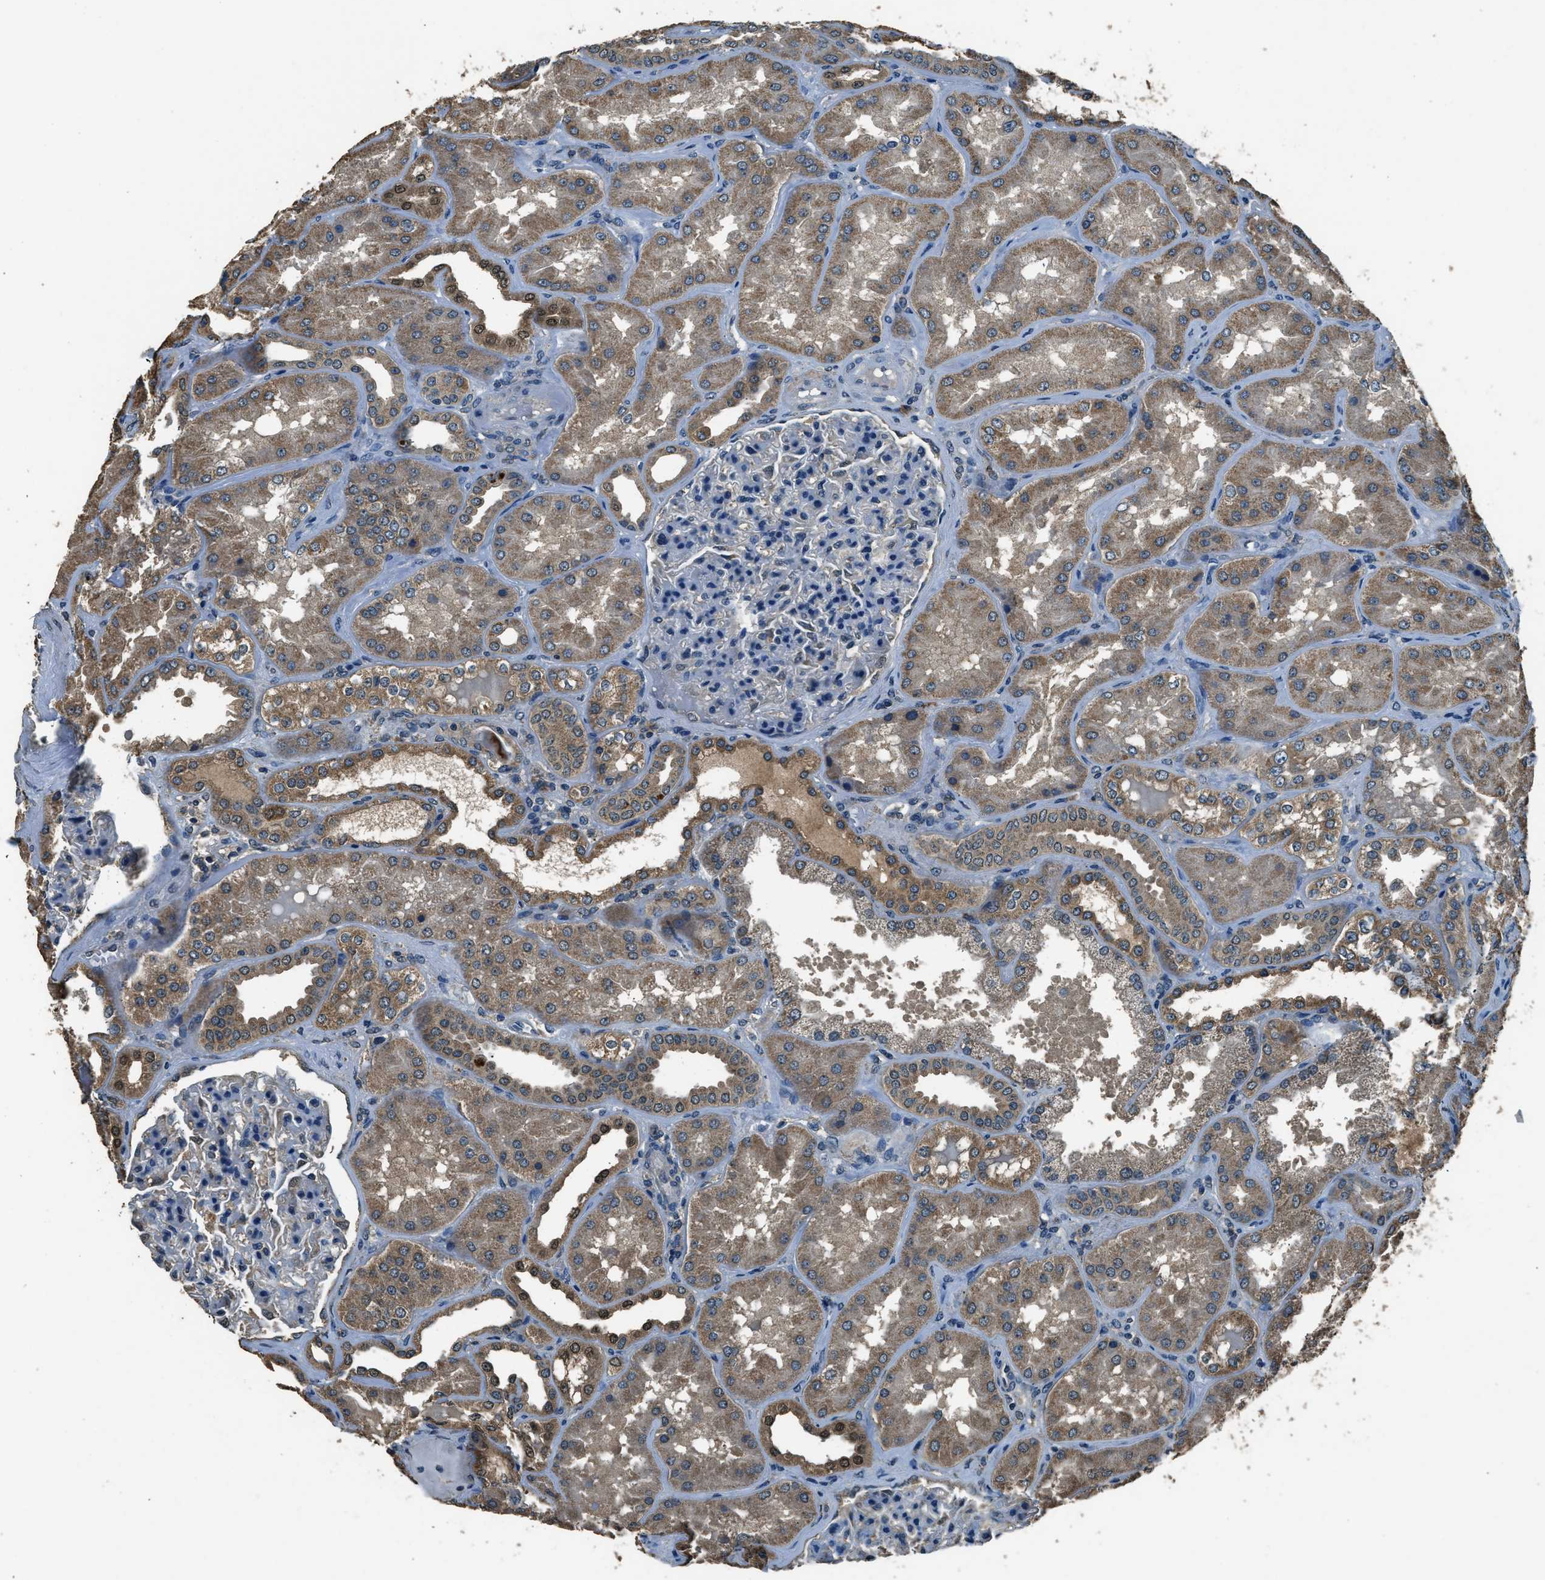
{"staining": {"intensity": "negative", "quantity": "none", "location": "none"}, "tissue": "kidney", "cell_type": "Cells in glomeruli", "image_type": "normal", "snomed": [{"axis": "morphology", "description": "Normal tissue, NOS"}, {"axis": "topography", "description": "Kidney"}], "caption": "The IHC micrograph has no significant expression in cells in glomeruli of kidney.", "gene": "SALL3", "patient": {"sex": "female", "age": 56}}